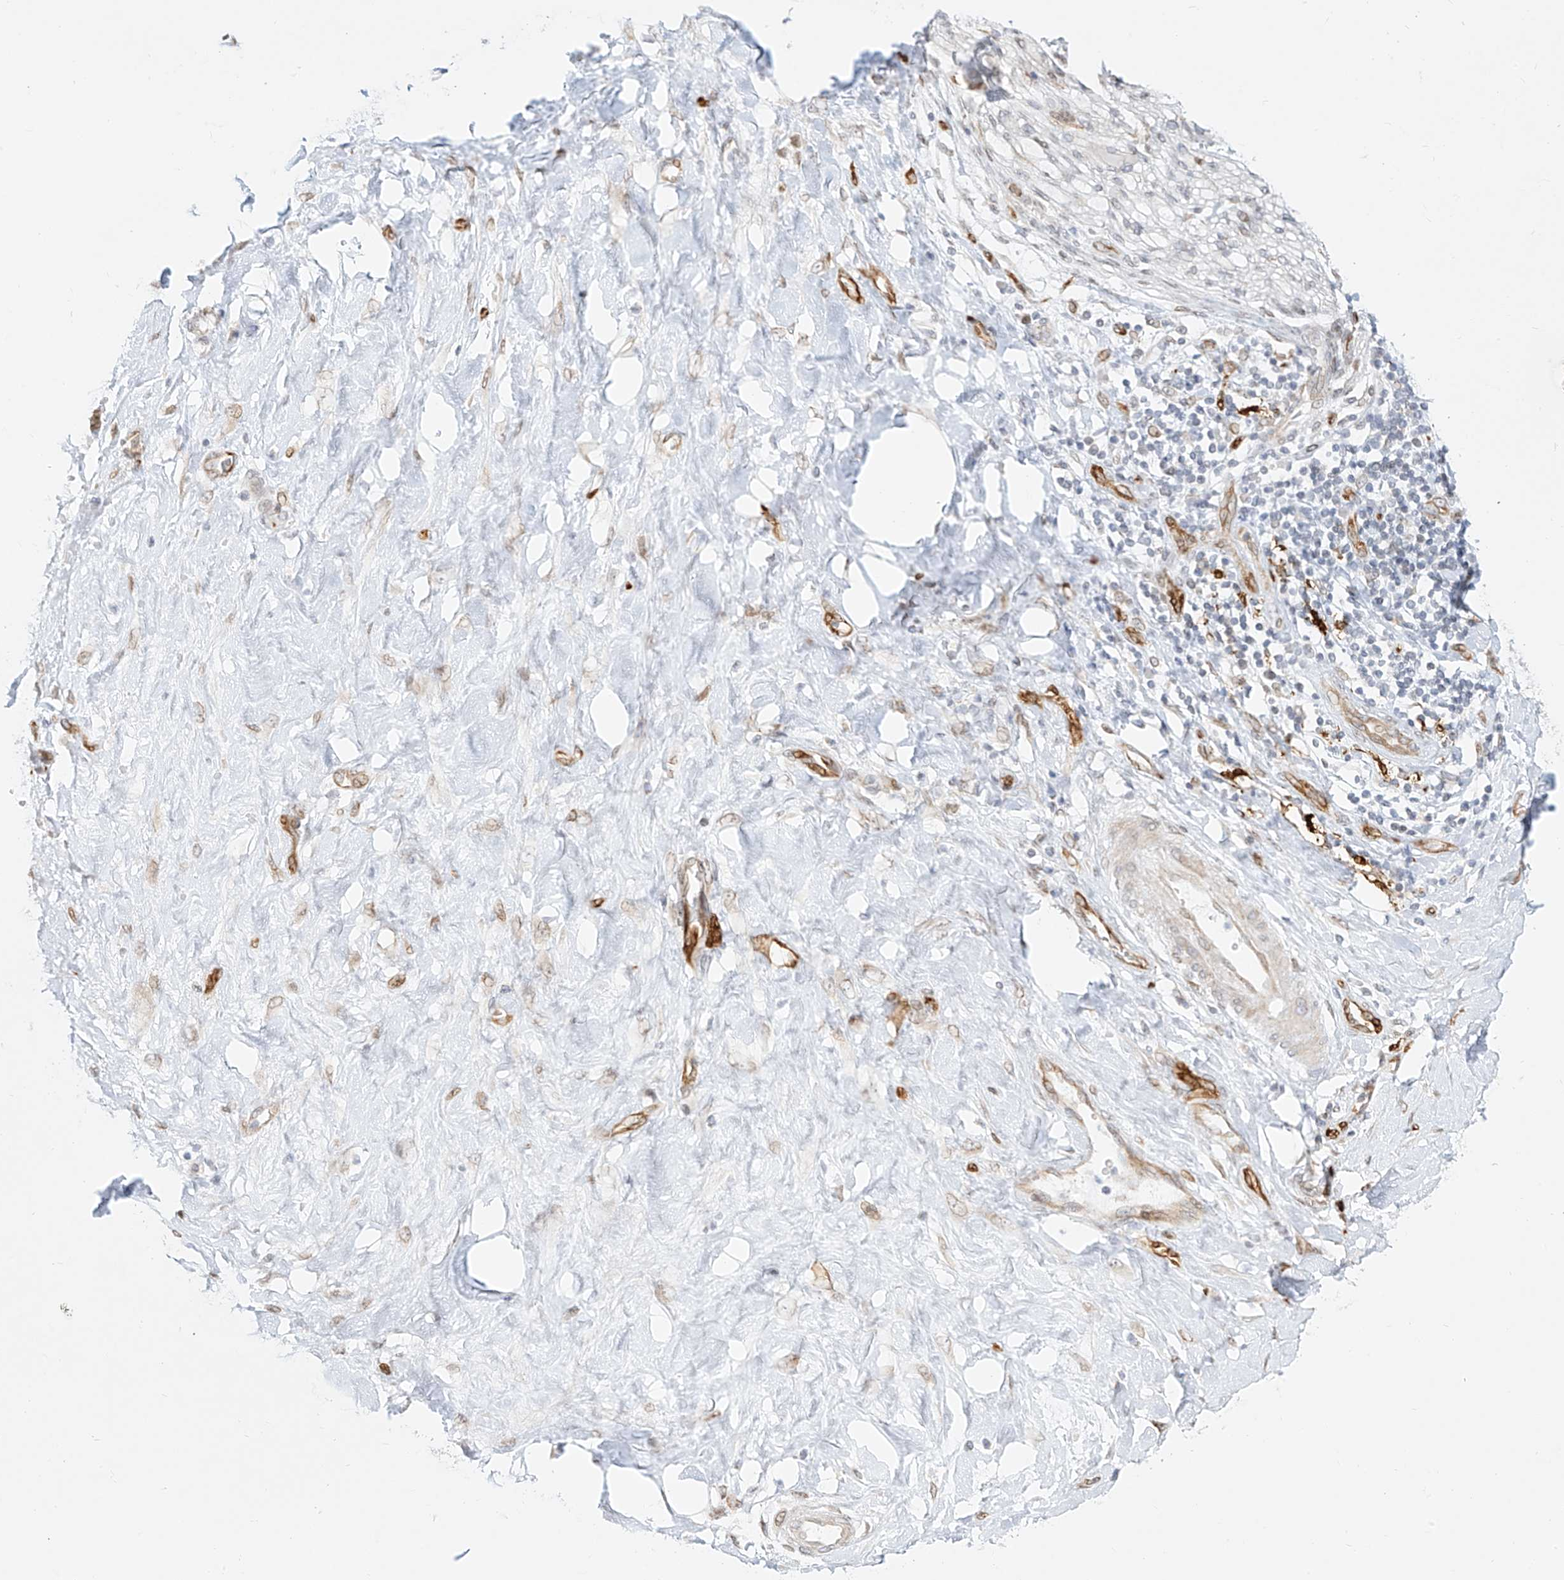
{"staining": {"intensity": "negative", "quantity": "none", "location": "none"}, "tissue": "adipose tissue", "cell_type": "Adipocytes", "image_type": "normal", "snomed": [{"axis": "morphology", "description": "Normal tissue, NOS"}, {"axis": "morphology", "description": "Adenocarcinoma, NOS"}, {"axis": "topography", "description": "Pancreas"}, {"axis": "topography", "description": "Peripheral nerve tissue"}], "caption": "Immunohistochemistry (IHC) photomicrograph of benign adipose tissue: adipose tissue stained with DAB (3,3'-diaminobenzidine) demonstrates no significant protein positivity in adipocytes.", "gene": "NHSL1", "patient": {"sex": "male", "age": 59}}